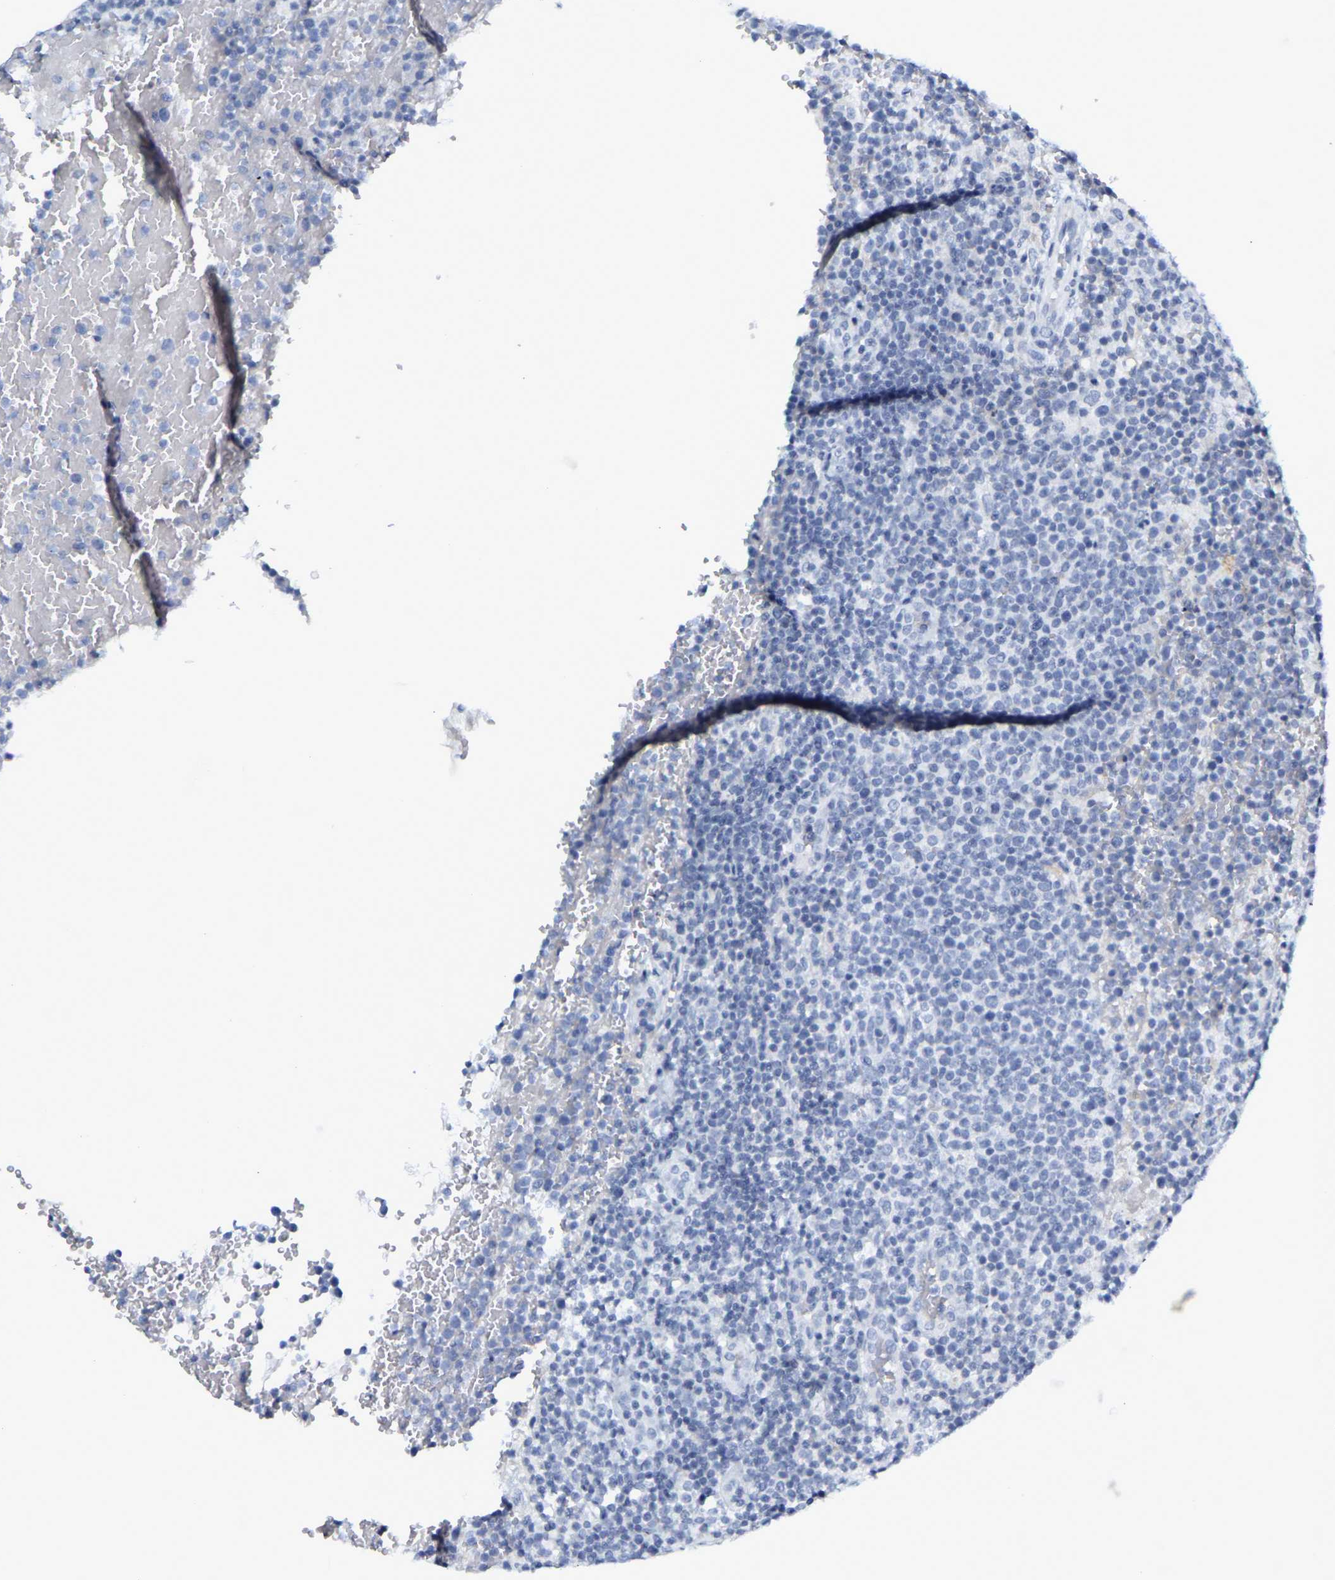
{"staining": {"intensity": "negative", "quantity": "none", "location": "none"}, "tissue": "lymphoma", "cell_type": "Tumor cells", "image_type": "cancer", "snomed": [{"axis": "morphology", "description": "Malignant lymphoma, non-Hodgkin's type, High grade"}, {"axis": "topography", "description": "Lymph node"}], "caption": "IHC micrograph of neoplastic tissue: human high-grade malignant lymphoma, non-Hodgkin's type stained with DAB (3,3'-diaminobenzidine) exhibits no significant protein positivity in tumor cells.", "gene": "GNAS", "patient": {"sex": "male", "age": 61}}